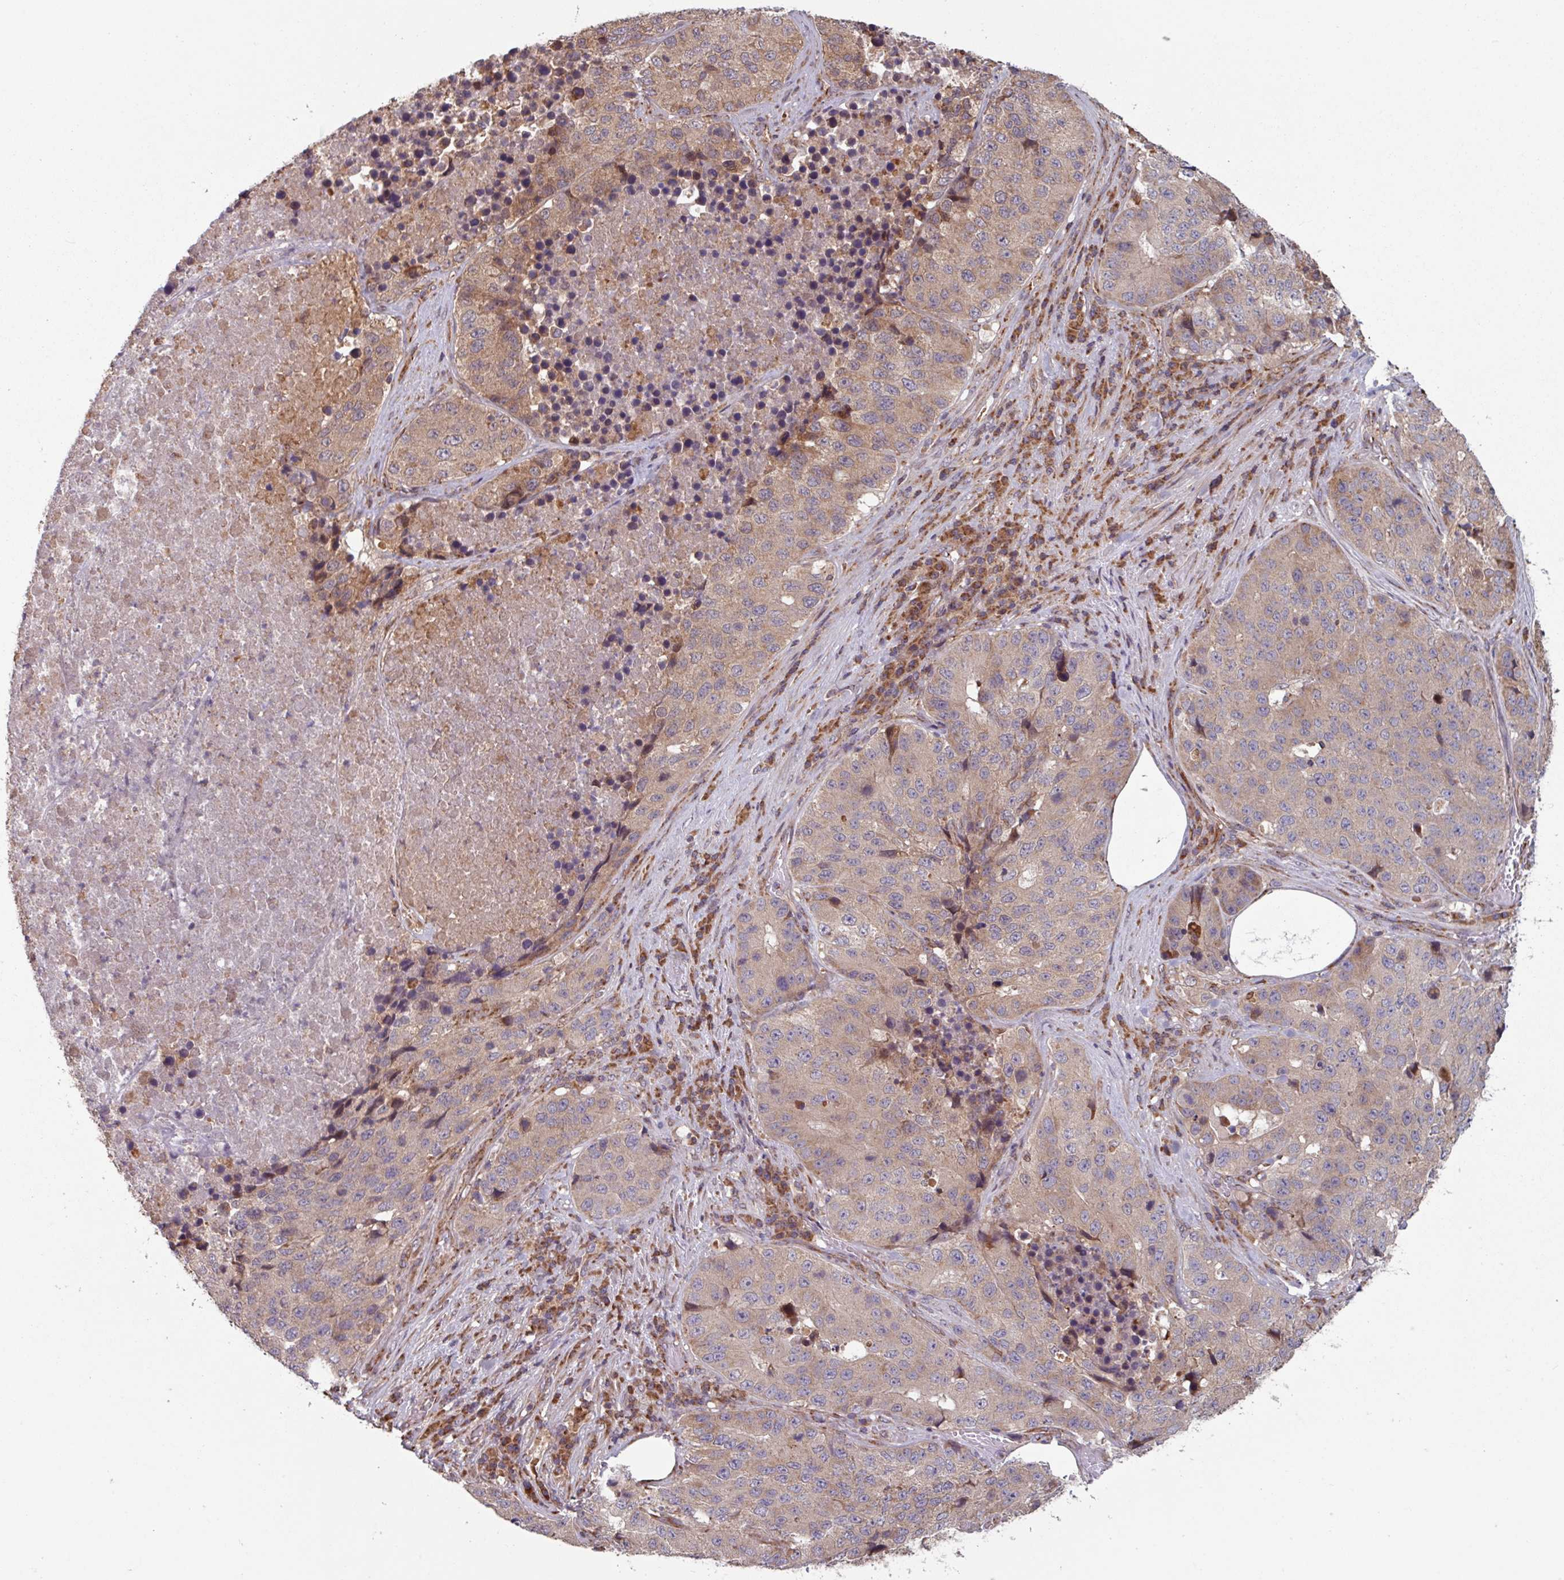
{"staining": {"intensity": "weak", "quantity": "25%-75%", "location": "cytoplasmic/membranous"}, "tissue": "stomach cancer", "cell_type": "Tumor cells", "image_type": "cancer", "snomed": [{"axis": "morphology", "description": "Adenocarcinoma, NOS"}, {"axis": "topography", "description": "Stomach"}], "caption": "A brown stain shows weak cytoplasmic/membranous expression of a protein in stomach cancer tumor cells.", "gene": "COX7C", "patient": {"sex": "male", "age": 71}}